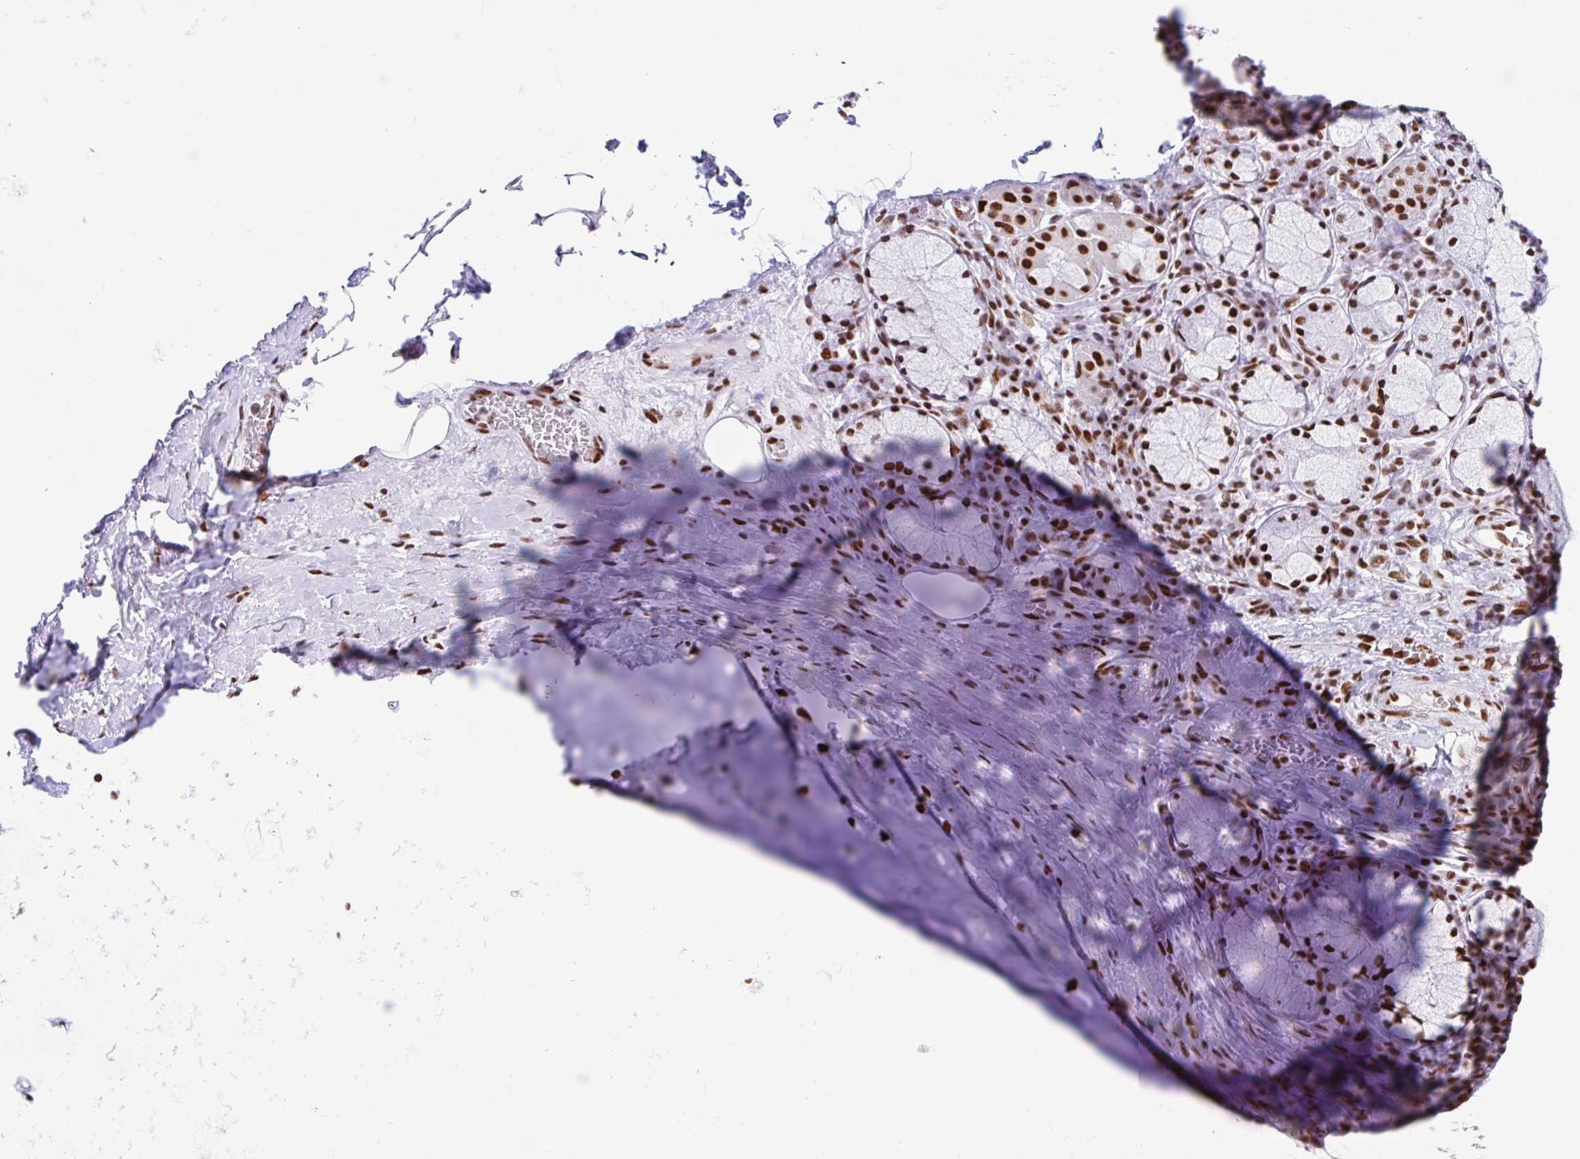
{"staining": {"intensity": "moderate", "quantity": "25%-75%", "location": "nuclear"}, "tissue": "adipose tissue", "cell_type": "Adipocytes", "image_type": "normal", "snomed": [{"axis": "morphology", "description": "Normal tissue, NOS"}, {"axis": "topography", "description": "Cartilage tissue"}, {"axis": "topography", "description": "Bronchus"}], "caption": "Adipose tissue stained with IHC demonstrates moderate nuclear expression in about 25%-75% of adipocytes. (Stains: DAB in brown, nuclei in blue, Microscopy: brightfield microscopy at high magnification).", "gene": "KHDRBS1", "patient": {"sex": "male", "age": 56}}